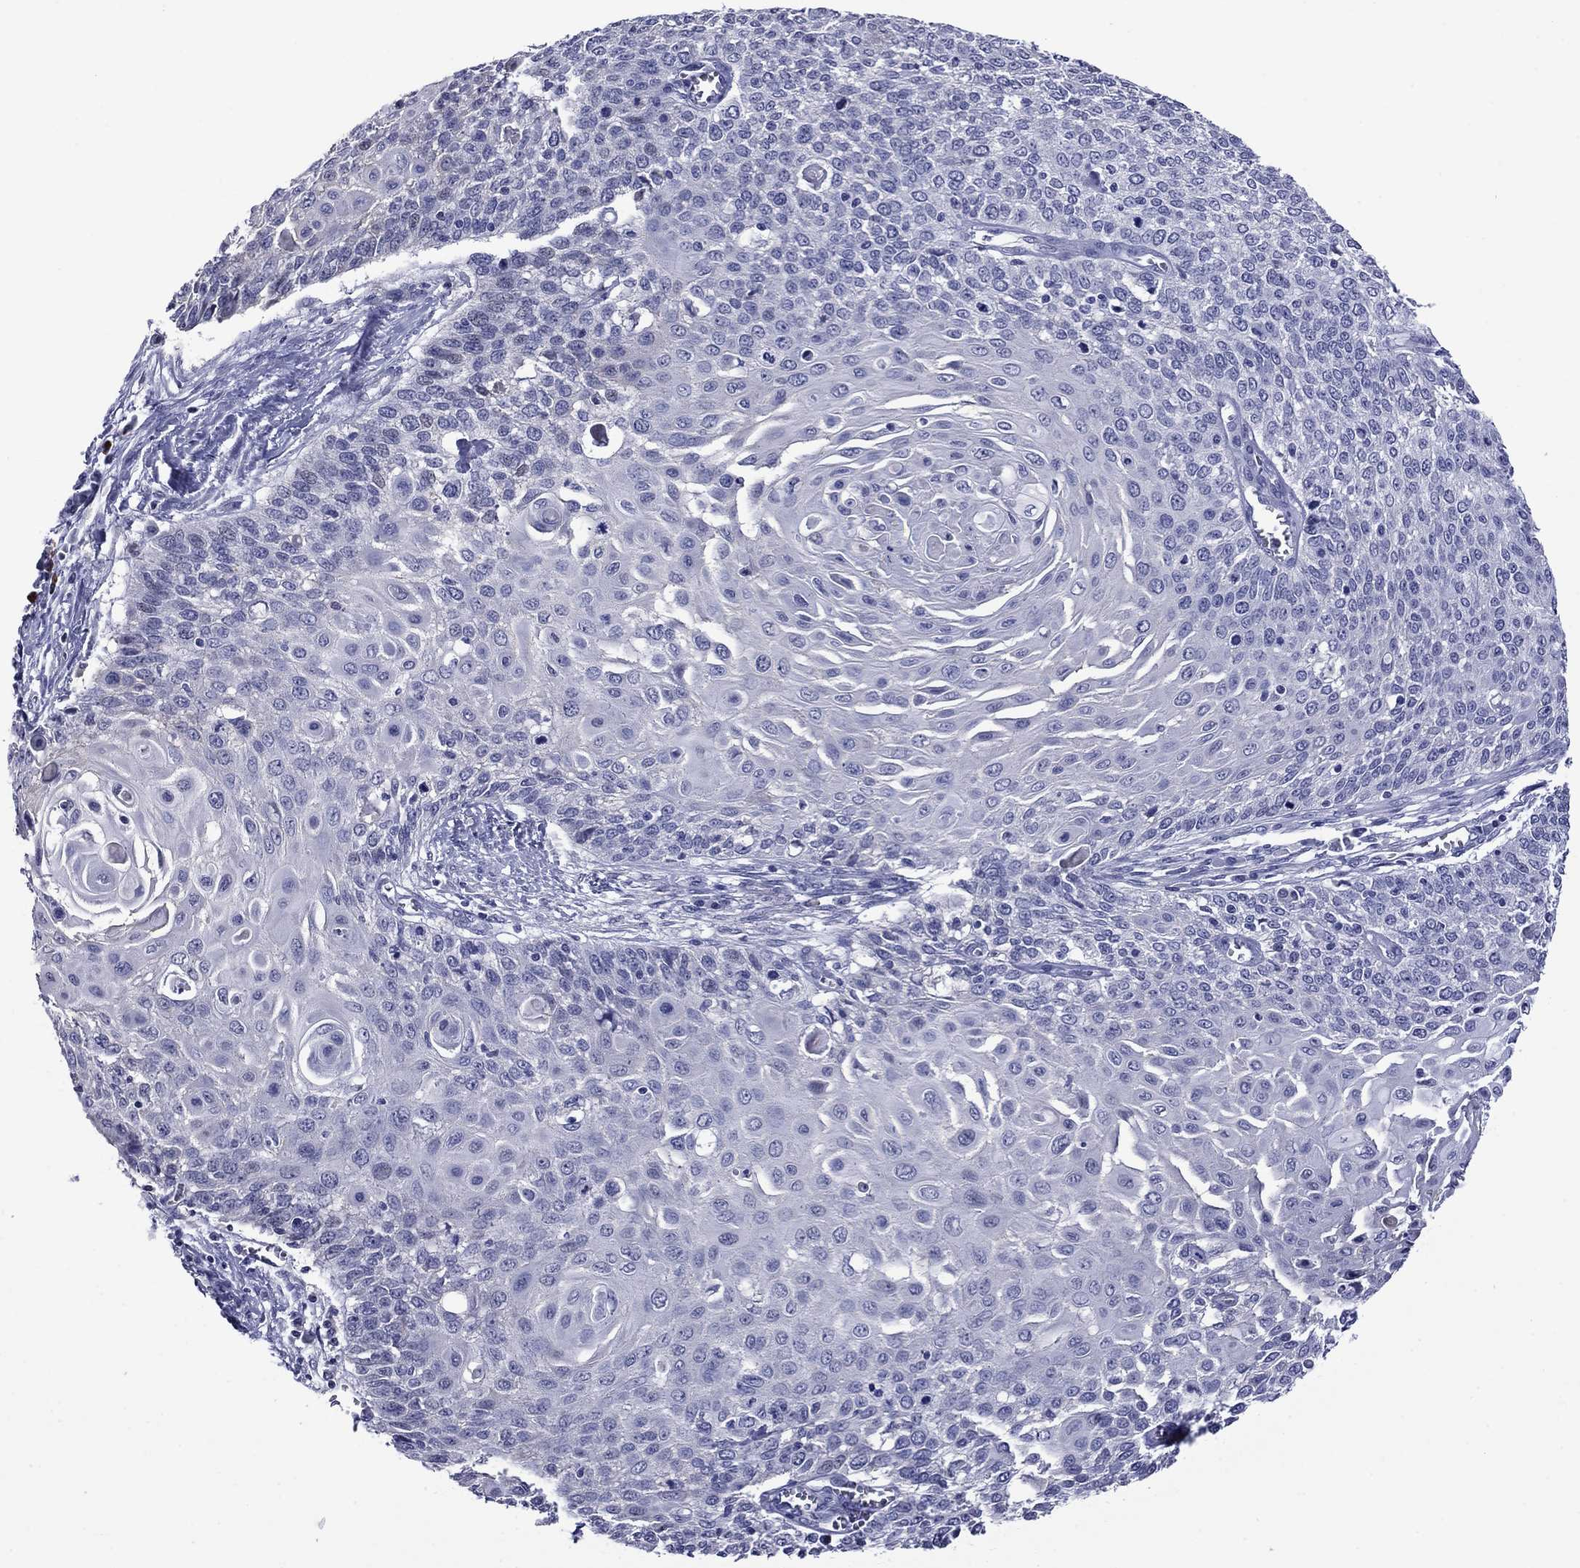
{"staining": {"intensity": "negative", "quantity": "none", "location": "none"}, "tissue": "cervical cancer", "cell_type": "Tumor cells", "image_type": "cancer", "snomed": [{"axis": "morphology", "description": "Squamous cell carcinoma, NOS"}, {"axis": "topography", "description": "Cervix"}], "caption": "Immunohistochemistry (IHC) of human cervical cancer (squamous cell carcinoma) demonstrates no expression in tumor cells.", "gene": "APOA2", "patient": {"sex": "female", "age": 39}}